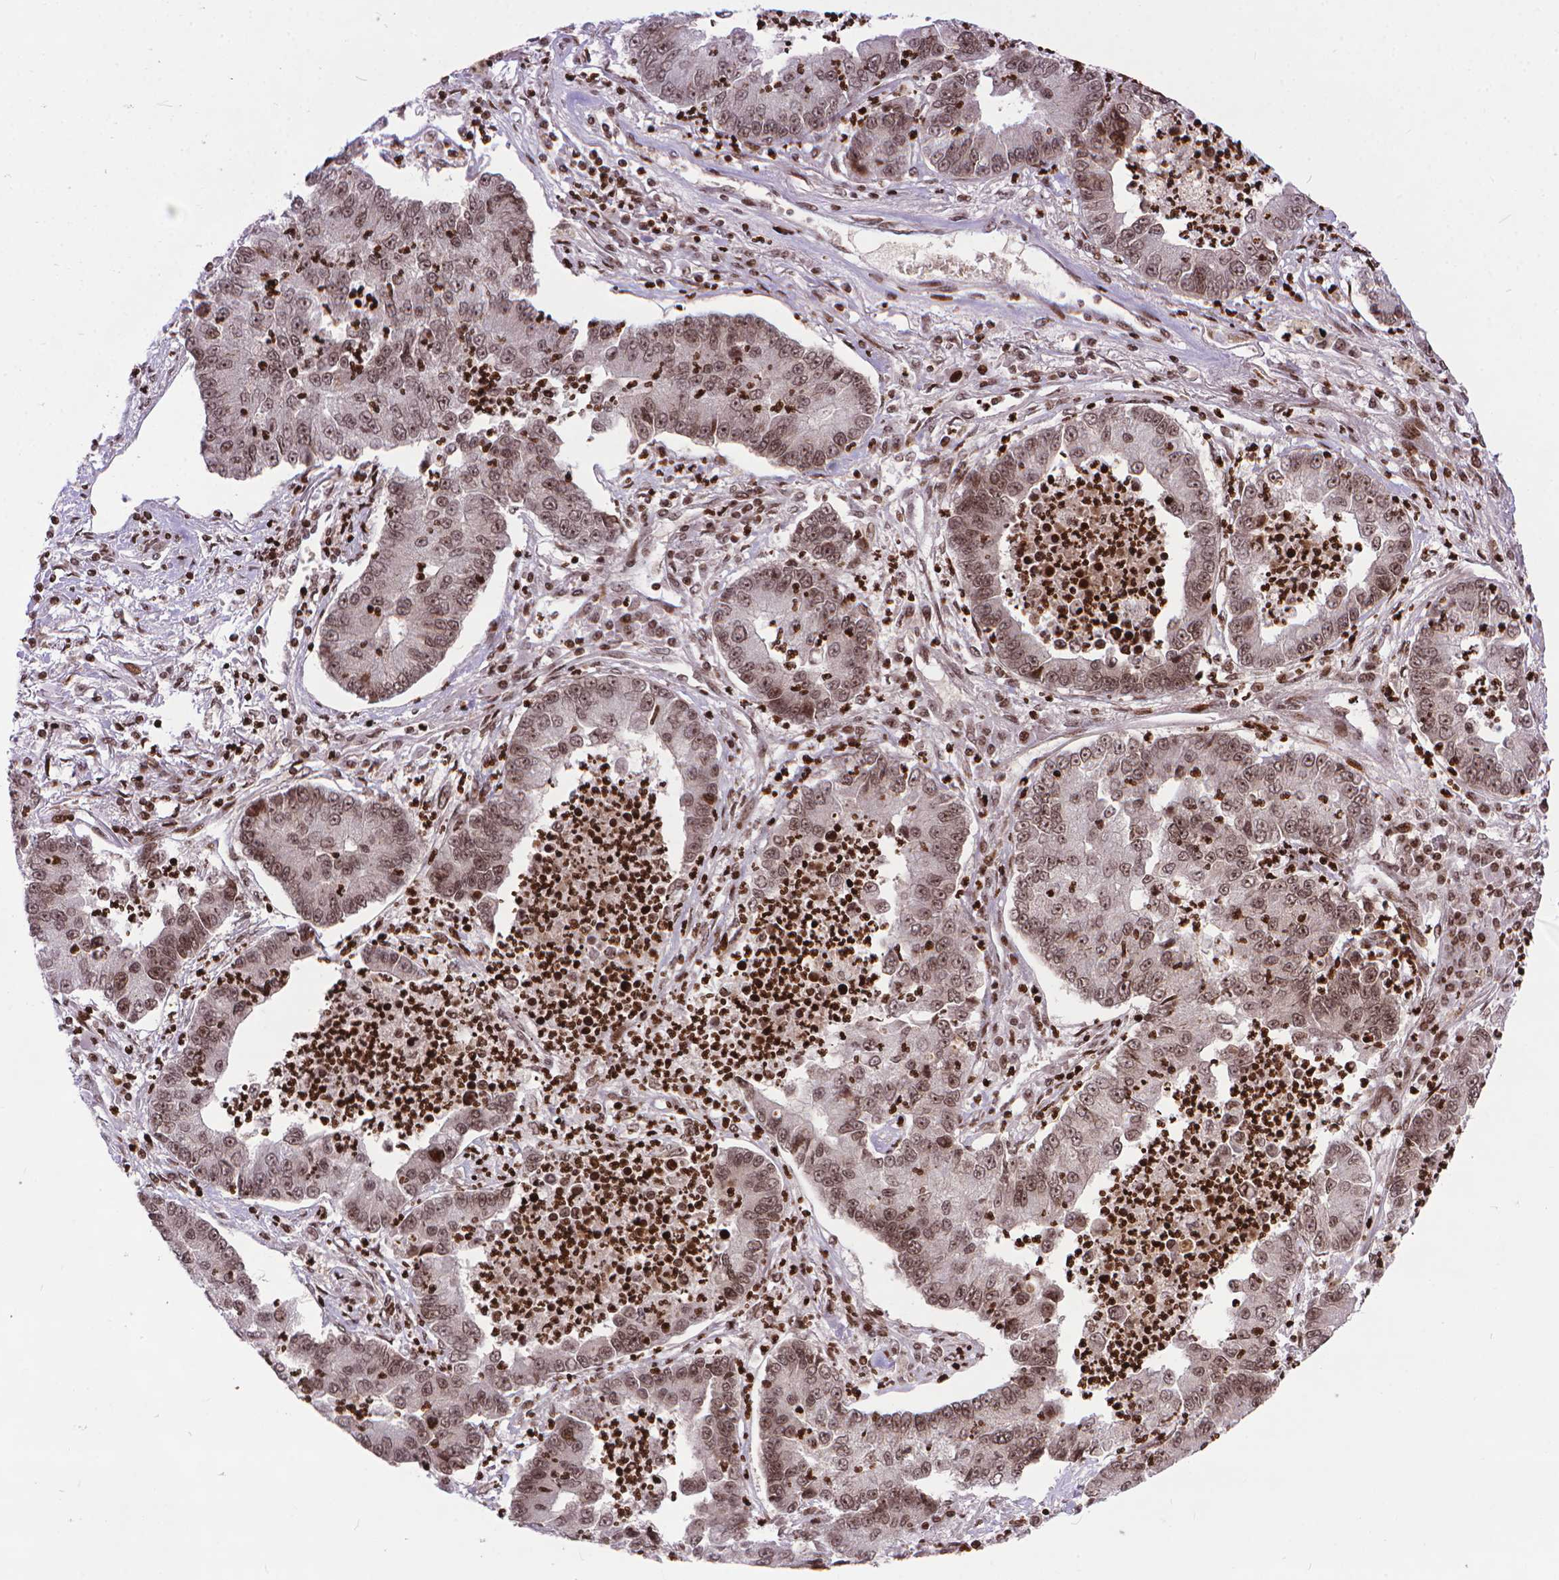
{"staining": {"intensity": "weak", "quantity": ">75%", "location": "nuclear"}, "tissue": "lung cancer", "cell_type": "Tumor cells", "image_type": "cancer", "snomed": [{"axis": "morphology", "description": "Adenocarcinoma, NOS"}, {"axis": "topography", "description": "Lung"}], "caption": "Adenocarcinoma (lung) stained with a protein marker demonstrates weak staining in tumor cells.", "gene": "AMER1", "patient": {"sex": "female", "age": 57}}